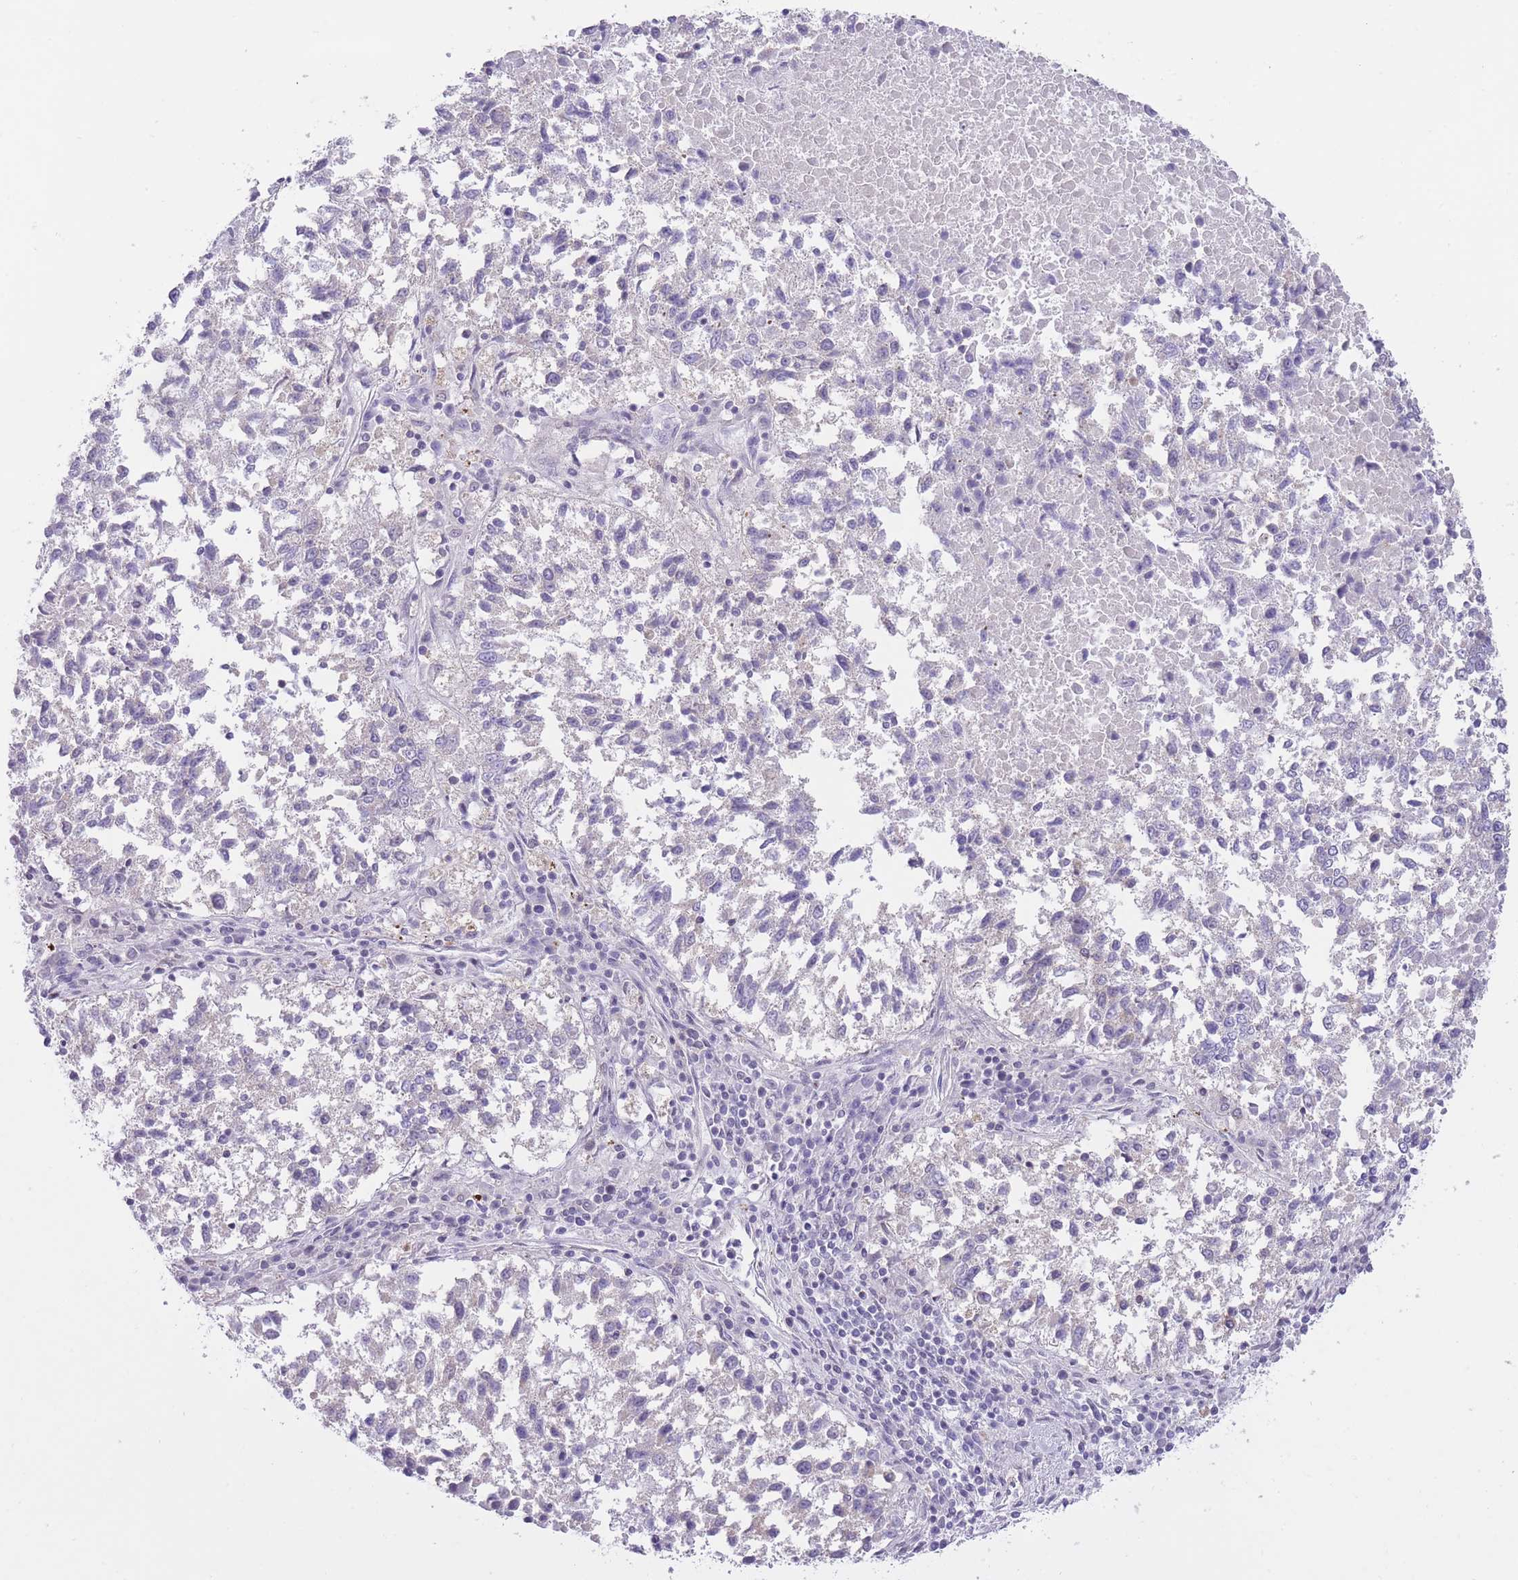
{"staining": {"intensity": "negative", "quantity": "none", "location": "none"}, "tissue": "lung cancer", "cell_type": "Tumor cells", "image_type": "cancer", "snomed": [{"axis": "morphology", "description": "Squamous cell carcinoma, NOS"}, {"axis": "topography", "description": "Lung"}], "caption": "Tumor cells show no significant positivity in lung squamous cell carcinoma.", "gene": "OR11H12", "patient": {"sex": "male", "age": 73}}